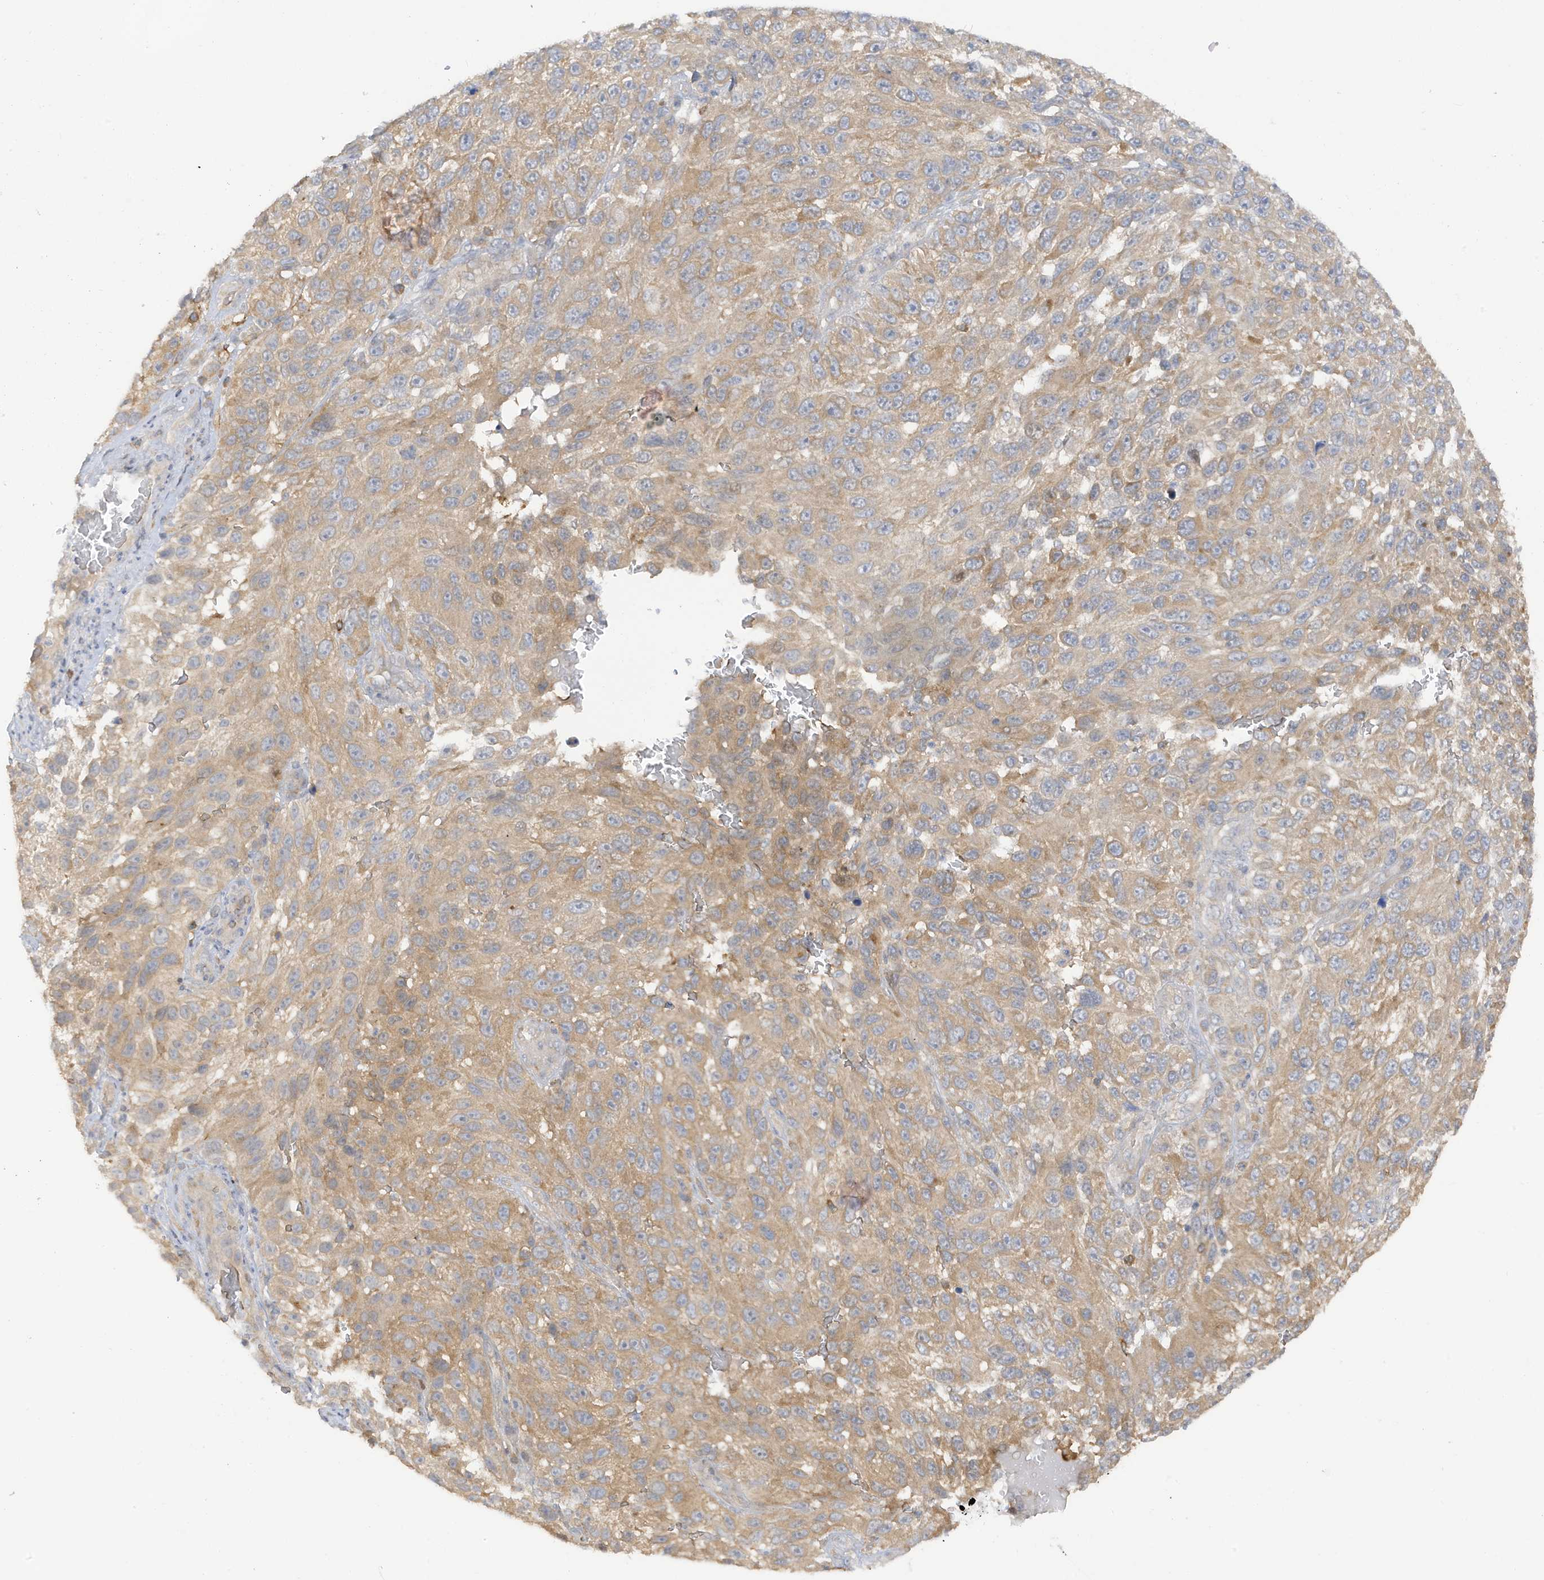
{"staining": {"intensity": "weak", "quantity": ">75%", "location": "cytoplasmic/membranous"}, "tissue": "melanoma", "cell_type": "Tumor cells", "image_type": "cancer", "snomed": [{"axis": "morphology", "description": "Malignant melanoma, NOS"}, {"axis": "topography", "description": "Skin"}], "caption": "The immunohistochemical stain highlights weak cytoplasmic/membranous staining in tumor cells of malignant melanoma tissue. The protein is stained brown, and the nuclei are stained in blue (DAB IHC with brightfield microscopy, high magnification).", "gene": "PHACTR2", "patient": {"sex": "female", "age": 94}}